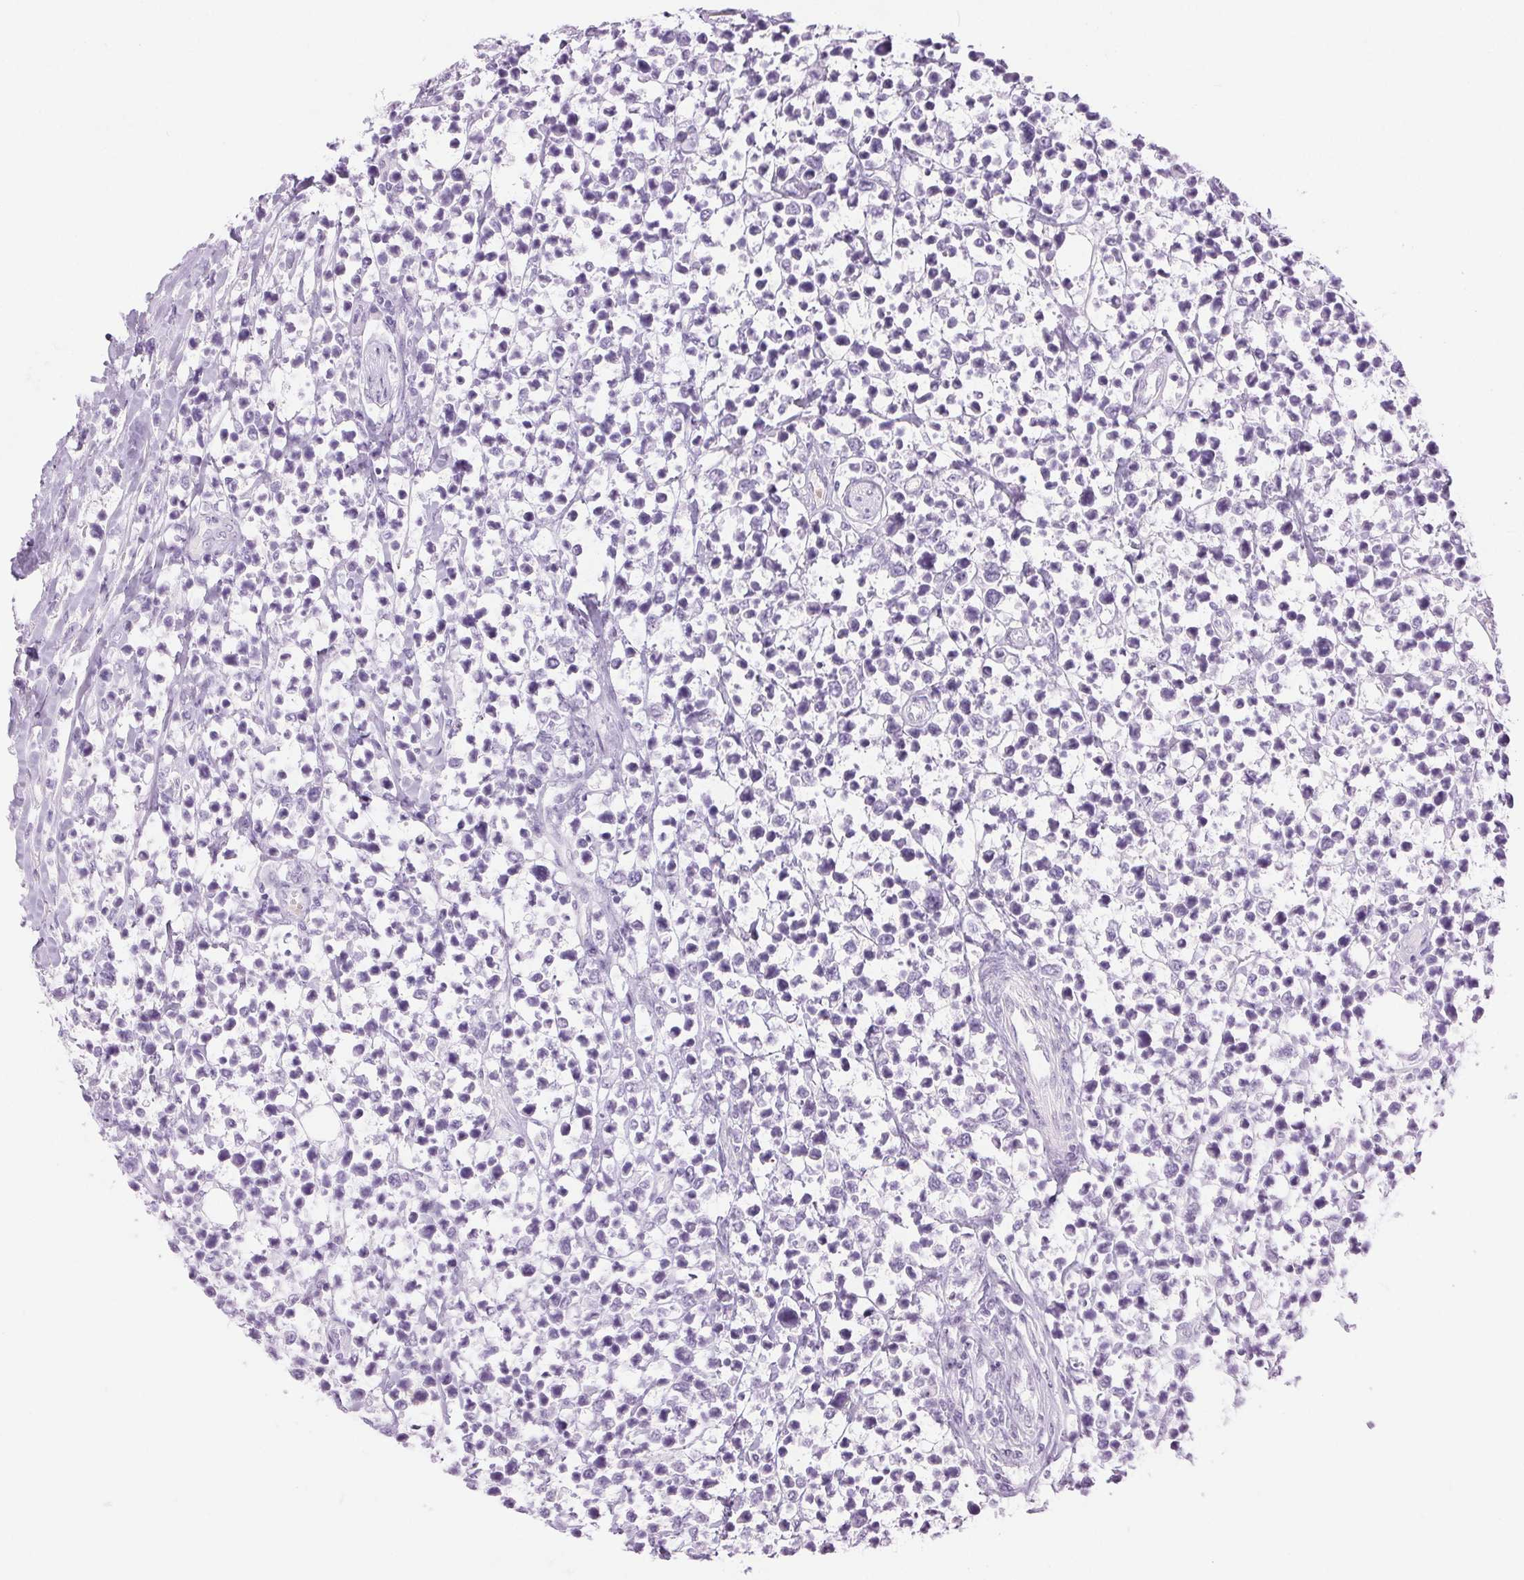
{"staining": {"intensity": "negative", "quantity": "none", "location": "none"}, "tissue": "lymphoma", "cell_type": "Tumor cells", "image_type": "cancer", "snomed": [{"axis": "morphology", "description": "Malignant lymphoma, non-Hodgkin's type, High grade"}, {"axis": "topography", "description": "Soft tissue"}], "caption": "Histopathology image shows no protein positivity in tumor cells of lymphoma tissue. (DAB immunohistochemistry (IHC) visualized using brightfield microscopy, high magnification).", "gene": "BEND2", "patient": {"sex": "female", "age": 56}}